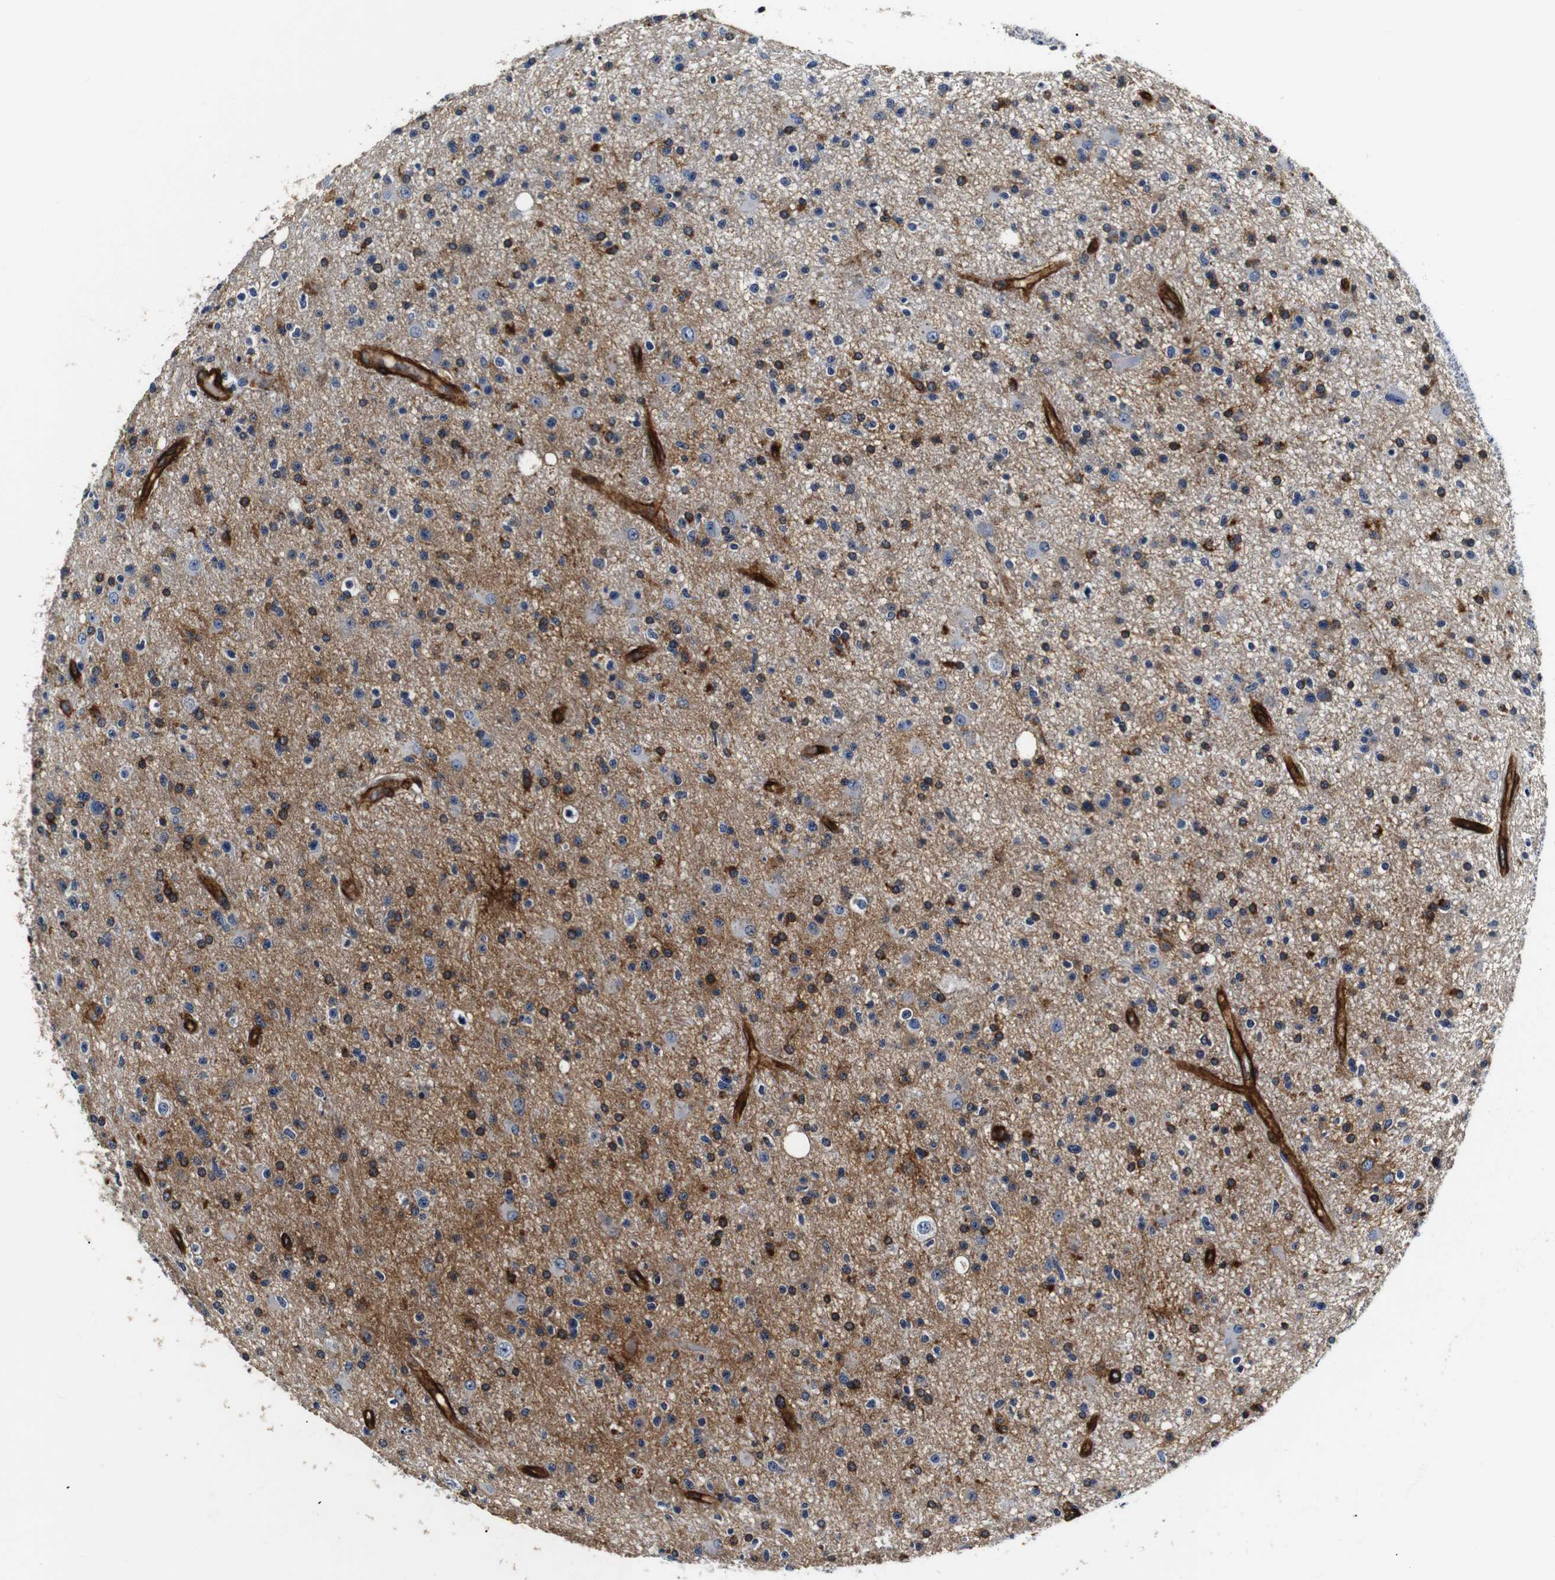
{"staining": {"intensity": "moderate", "quantity": "<25%", "location": "cytoplasmic/membranous"}, "tissue": "glioma", "cell_type": "Tumor cells", "image_type": "cancer", "snomed": [{"axis": "morphology", "description": "Glioma, malignant, High grade"}, {"axis": "topography", "description": "Brain"}], "caption": "Glioma stained with DAB (3,3'-diaminobenzidine) IHC shows low levels of moderate cytoplasmic/membranous staining in about <25% of tumor cells. (IHC, brightfield microscopy, high magnification).", "gene": "CAV2", "patient": {"sex": "male", "age": 33}}